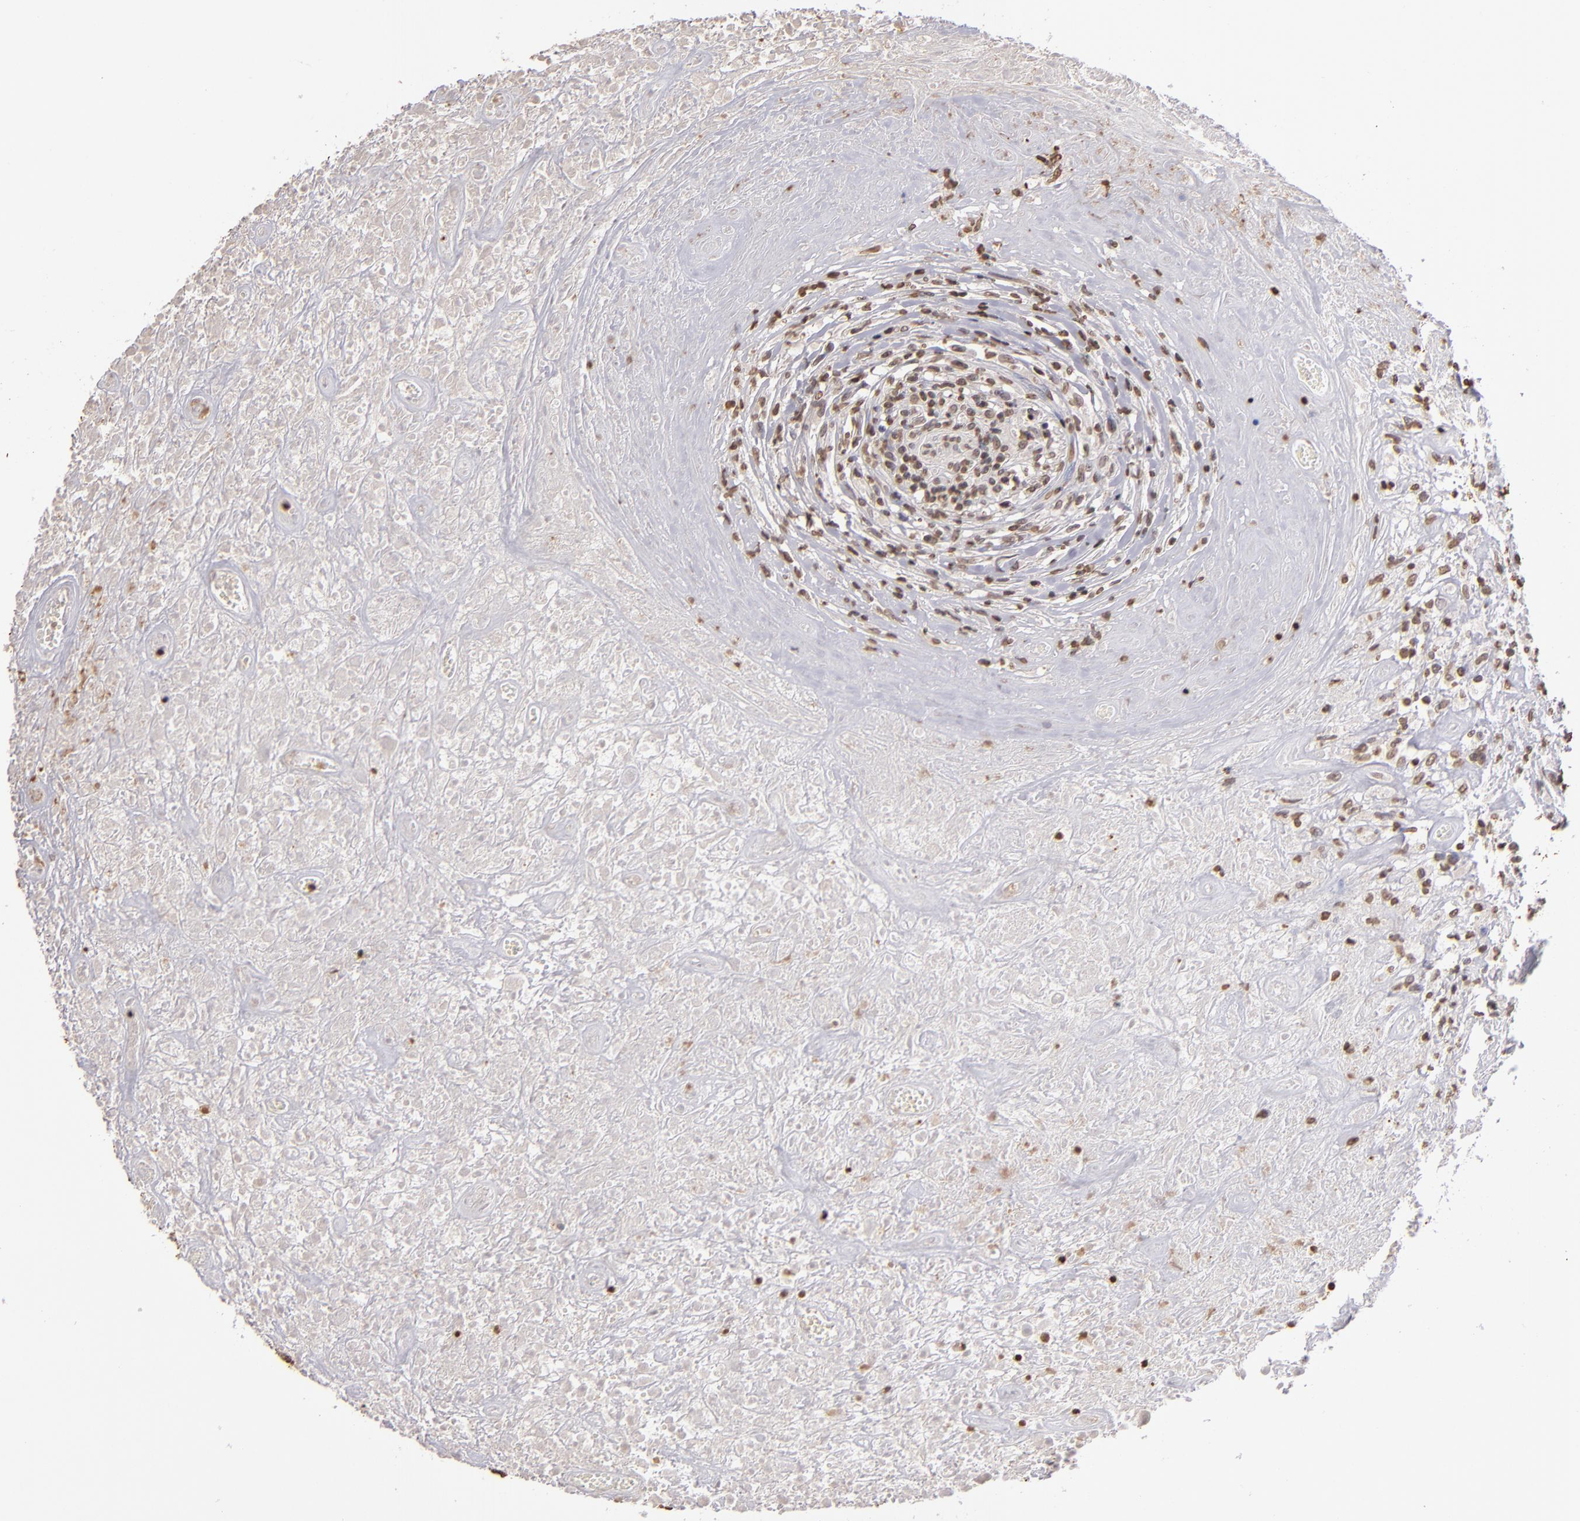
{"staining": {"intensity": "moderate", "quantity": "25%-75%", "location": "nuclear"}, "tissue": "lymphoma", "cell_type": "Tumor cells", "image_type": "cancer", "snomed": [{"axis": "morphology", "description": "Hodgkin's disease, NOS"}, {"axis": "topography", "description": "Lymph node"}], "caption": "About 25%-75% of tumor cells in Hodgkin's disease display moderate nuclear protein staining as visualized by brown immunohistochemical staining.", "gene": "LBX1", "patient": {"sex": "male", "age": 46}}